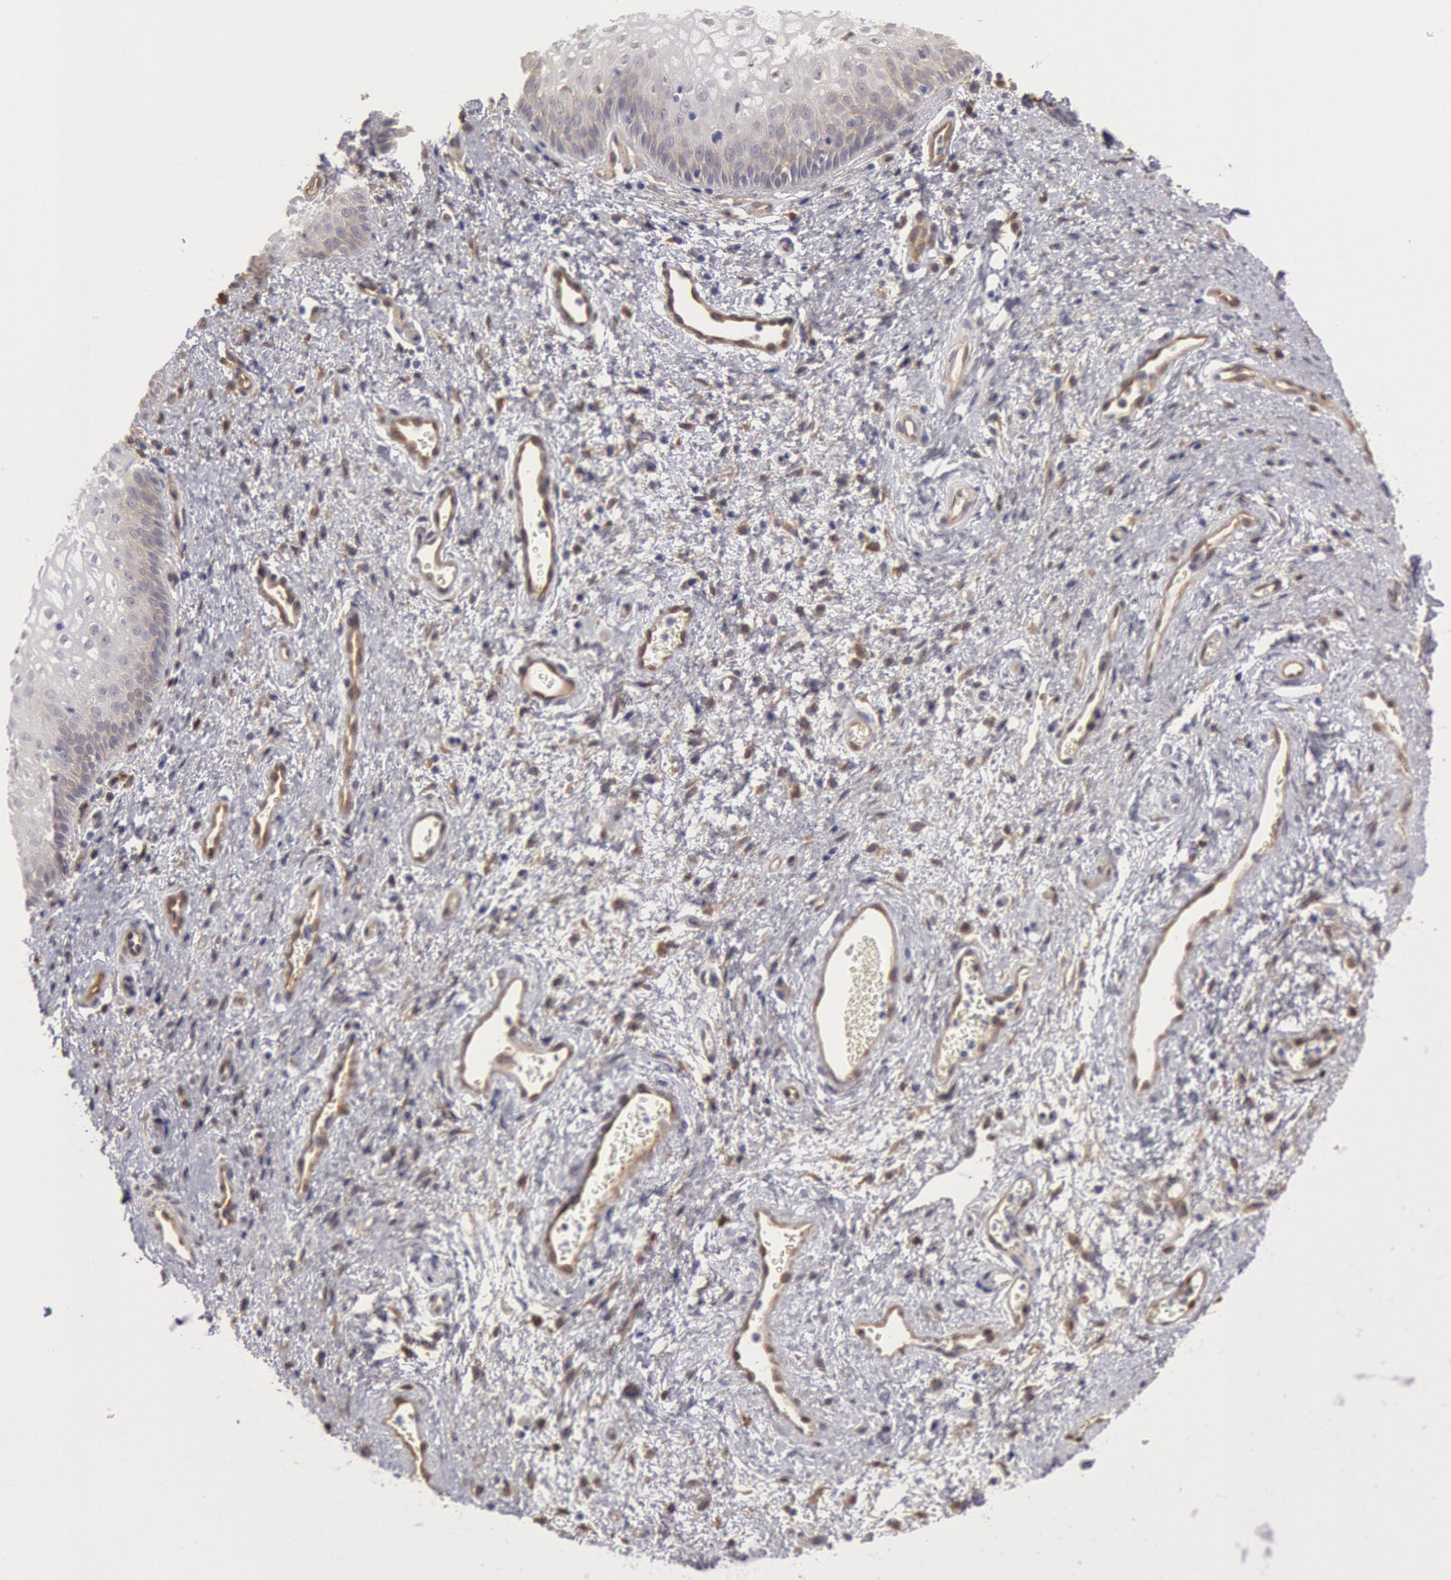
{"staining": {"intensity": "weak", "quantity": "<25%", "location": "cytoplasmic/membranous"}, "tissue": "vagina", "cell_type": "Squamous epithelial cells", "image_type": "normal", "snomed": [{"axis": "morphology", "description": "Normal tissue, NOS"}, {"axis": "topography", "description": "Vagina"}], "caption": "Immunohistochemical staining of unremarkable vagina demonstrates no significant expression in squamous epithelial cells.", "gene": "CCDC50", "patient": {"sex": "female", "age": 34}}